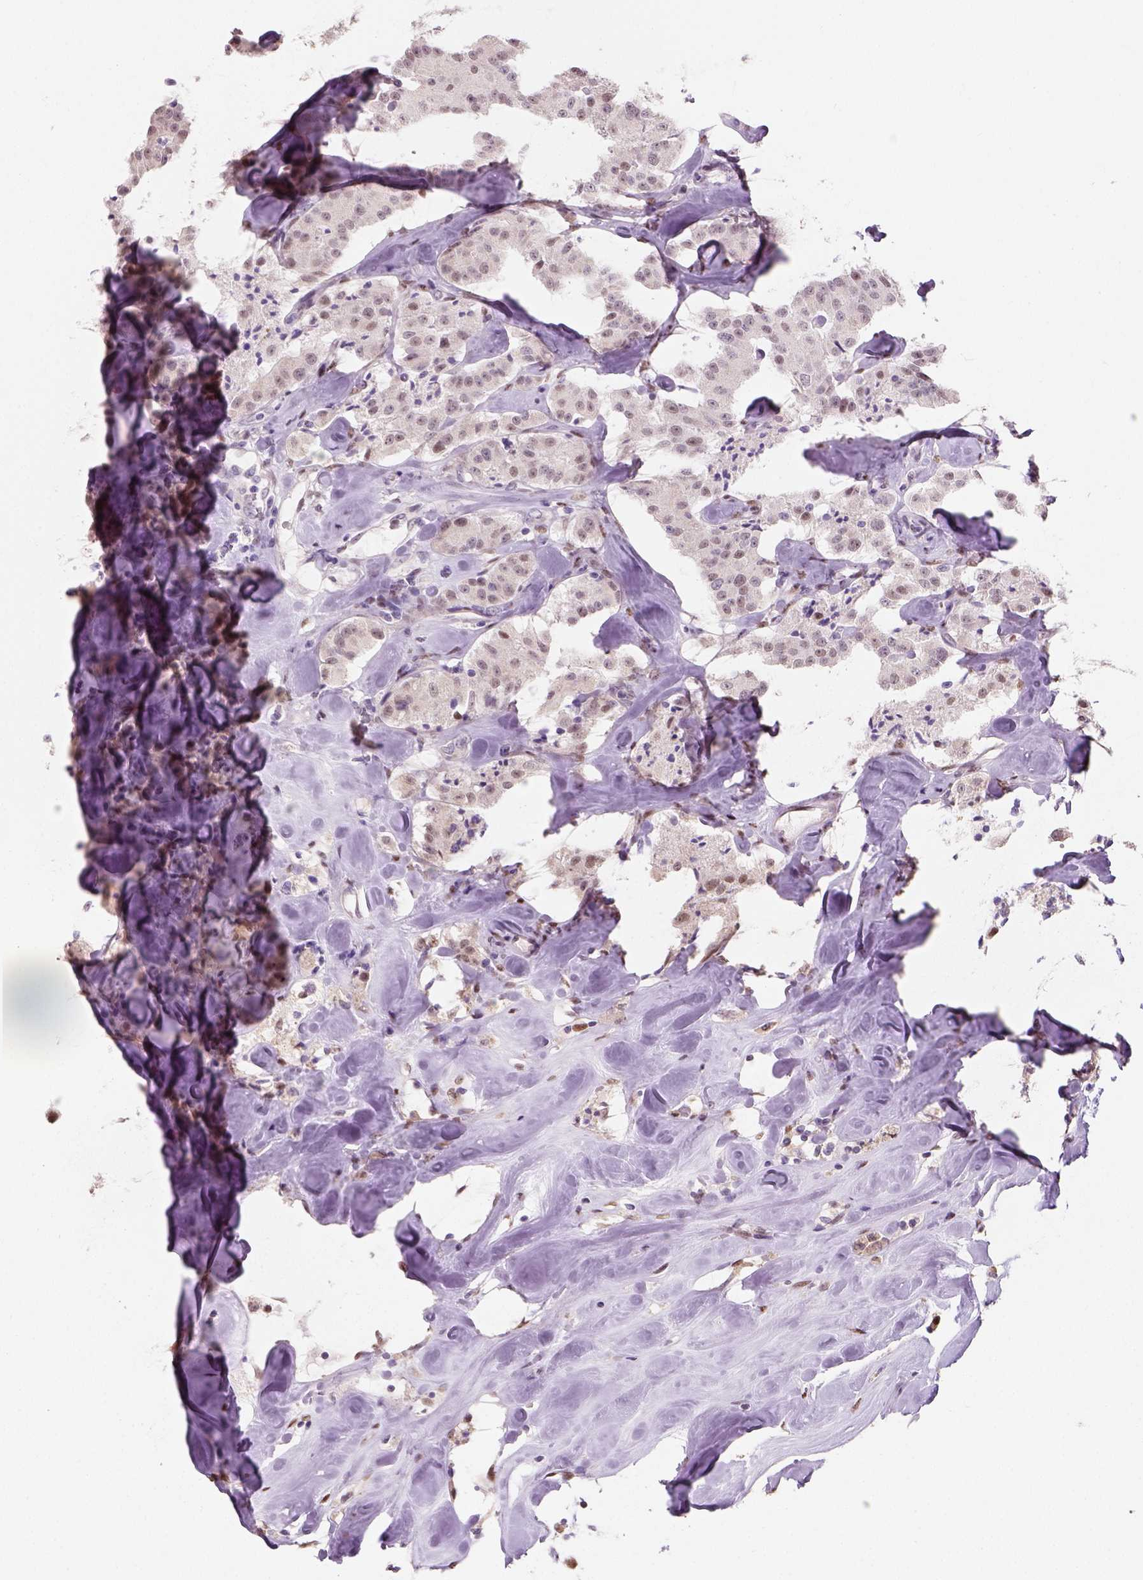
{"staining": {"intensity": "moderate", "quantity": "25%-75%", "location": "nuclear"}, "tissue": "carcinoid", "cell_type": "Tumor cells", "image_type": "cancer", "snomed": [{"axis": "morphology", "description": "Carcinoid, malignant, NOS"}, {"axis": "topography", "description": "Pancreas"}], "caption": "This image shows carcinoid stained with immunohistochemistry to label a protein in brown. The nuclear of tumor cells show moderate positivity for the protein. Nuclei are counter-stained blue.", "gene": "C1orf112", "patient": {"sex": "male", "age": 41}}